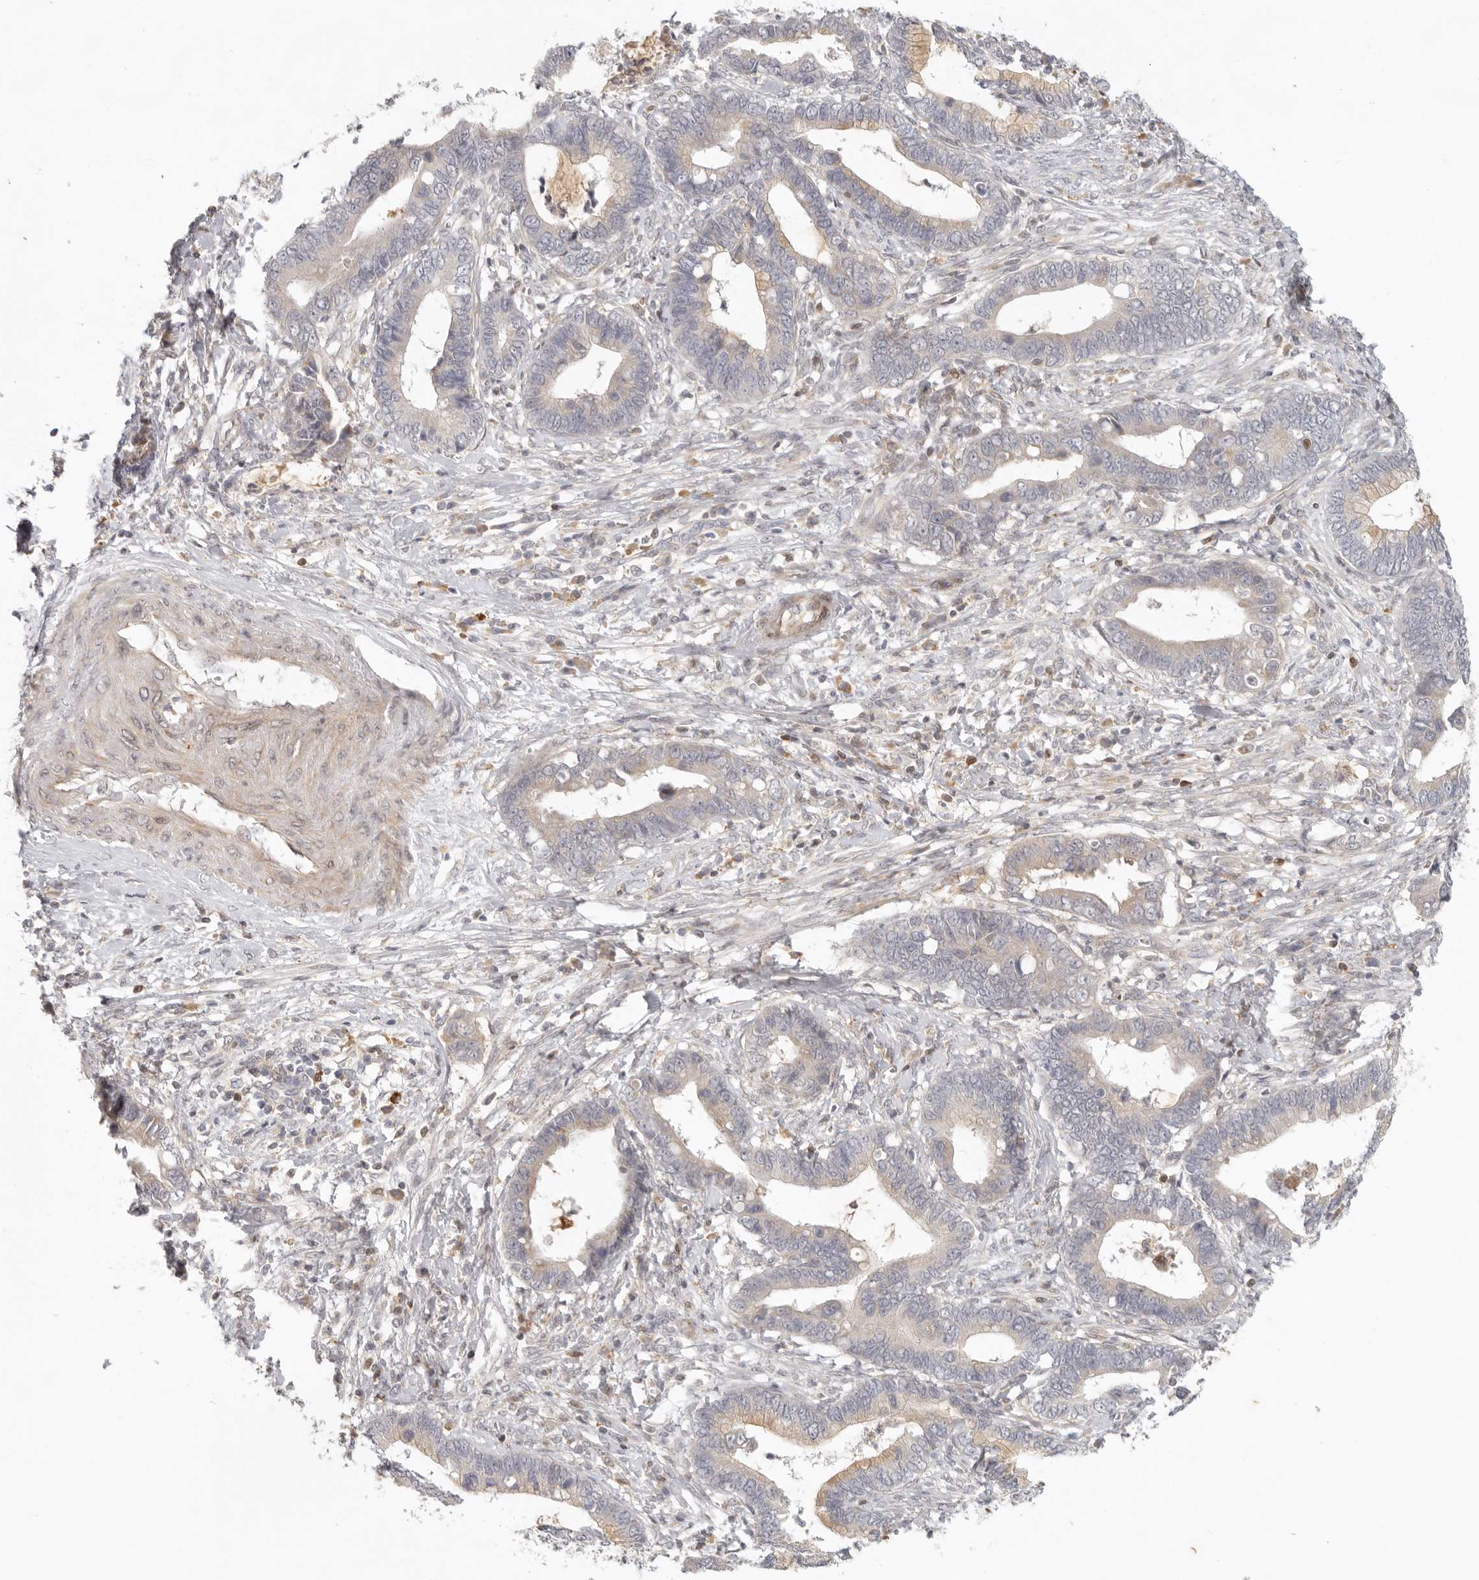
{"staining": {"intensity": "moderate", "quantity": "<25%", "location": "cytoplasmic/membranous"}, "tissue": "cervical cancer", "cell_type": "Tumor cells", "image_type": "cancer", "snomed": [{"axis": "morphology", "description": "Adenocarcinoma, NOS"}, {"axis": "topography", "description": "Cervix"}], "caption": "Cervical cancer (adenocarcinoma) stained with a protein marker reveals moderate staining in tumor cells.", "gene": "AHDC1", "patient": {"sex": "female", "age": 44}}